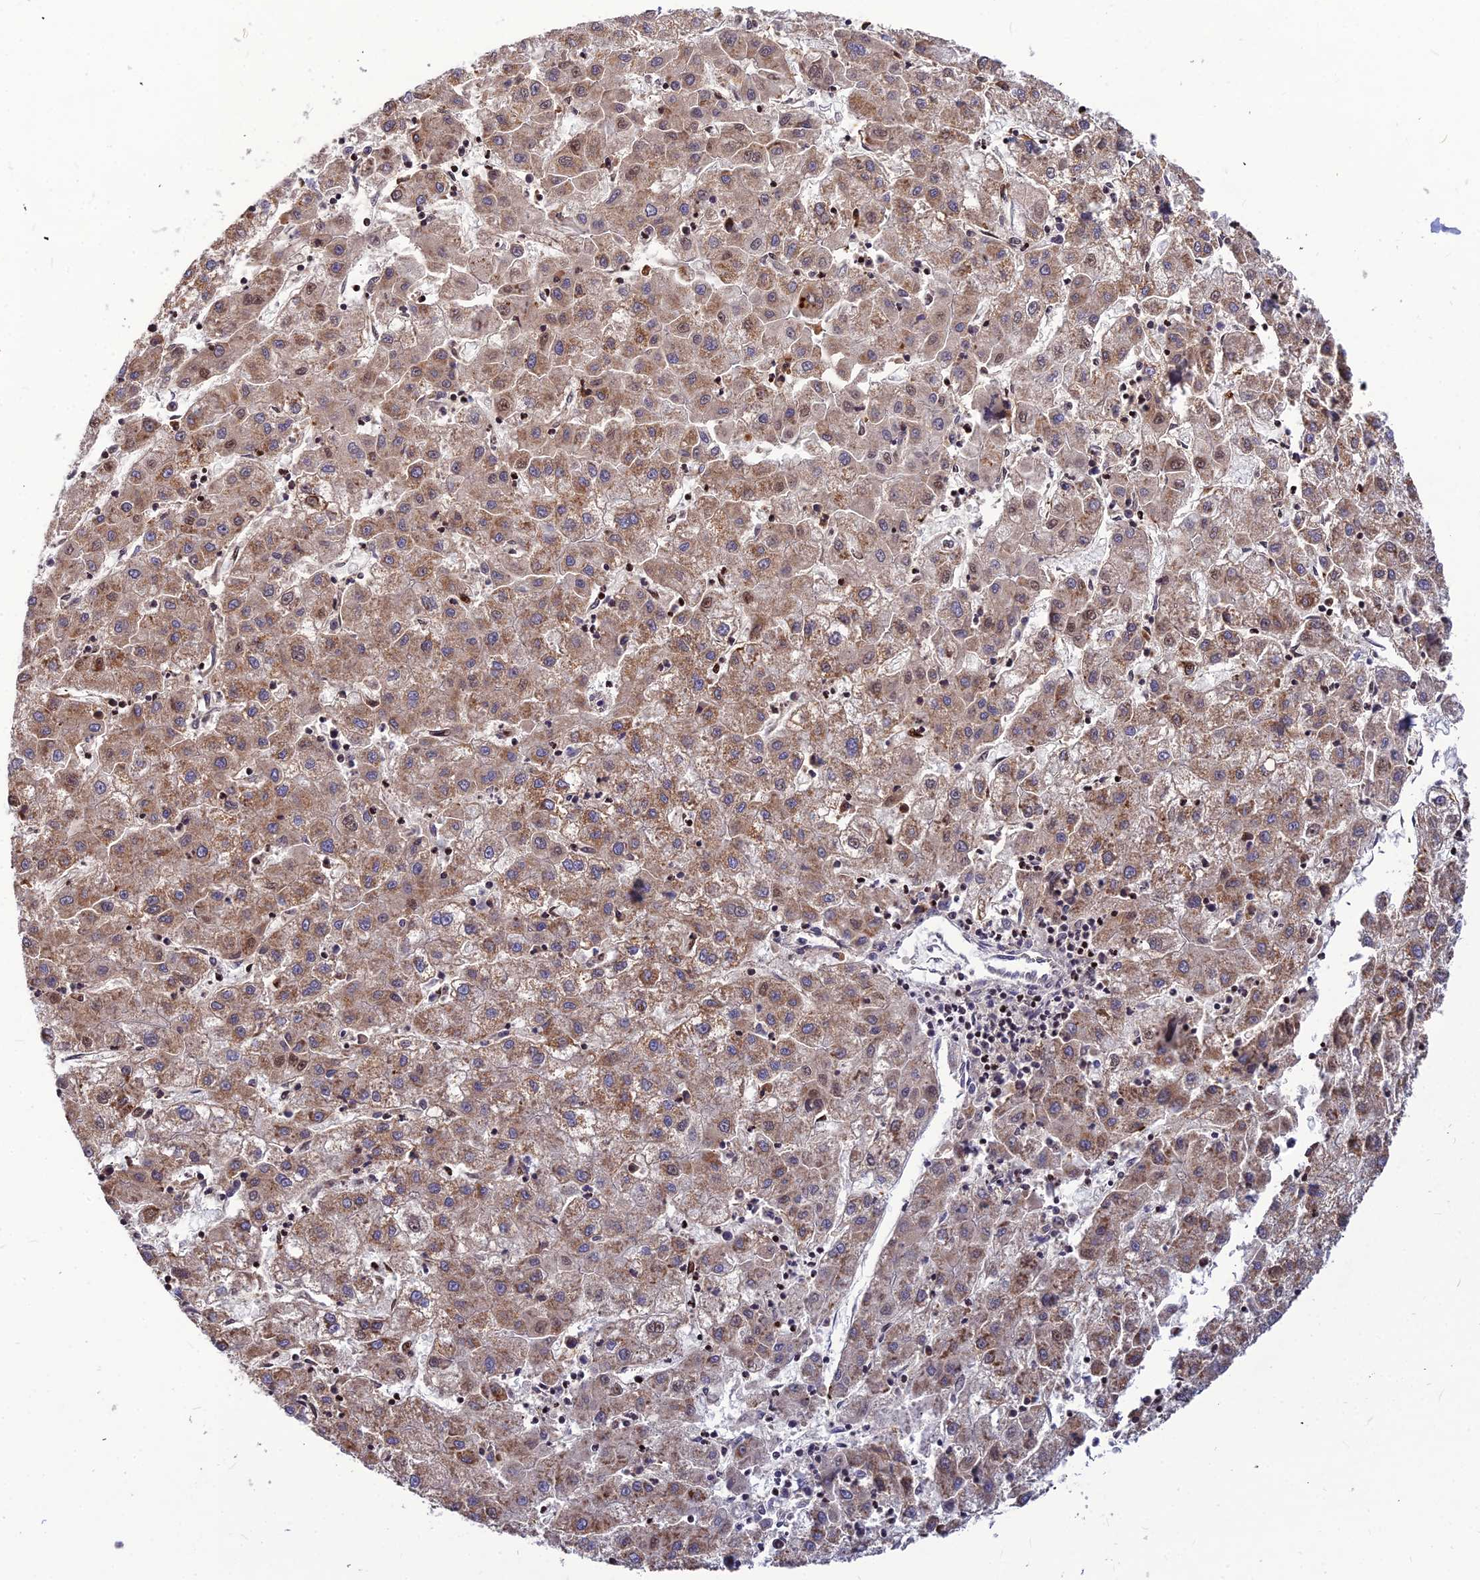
{"staining": {"intensity": "moderate", "quantity": ">75%", "location": "cytoplasmic/membranous"}, "tissue": "liver cancer", "cell_type": "Tumor cells", "image_type": "cancer", "snomed": [{"axis": "morphology", "description": "Carcinoma, Hepatocellular, NOS"}, {"axis": "topography", "description": "Liver"}], "caption": "Protein staining shows moderate cytoplasmic/membranous positivity in about >75% of tumor cells in hepatocellular carcinoma (liver).", "gene": "ASPHD1", "patient": {"sex": "male", "age": 72}}